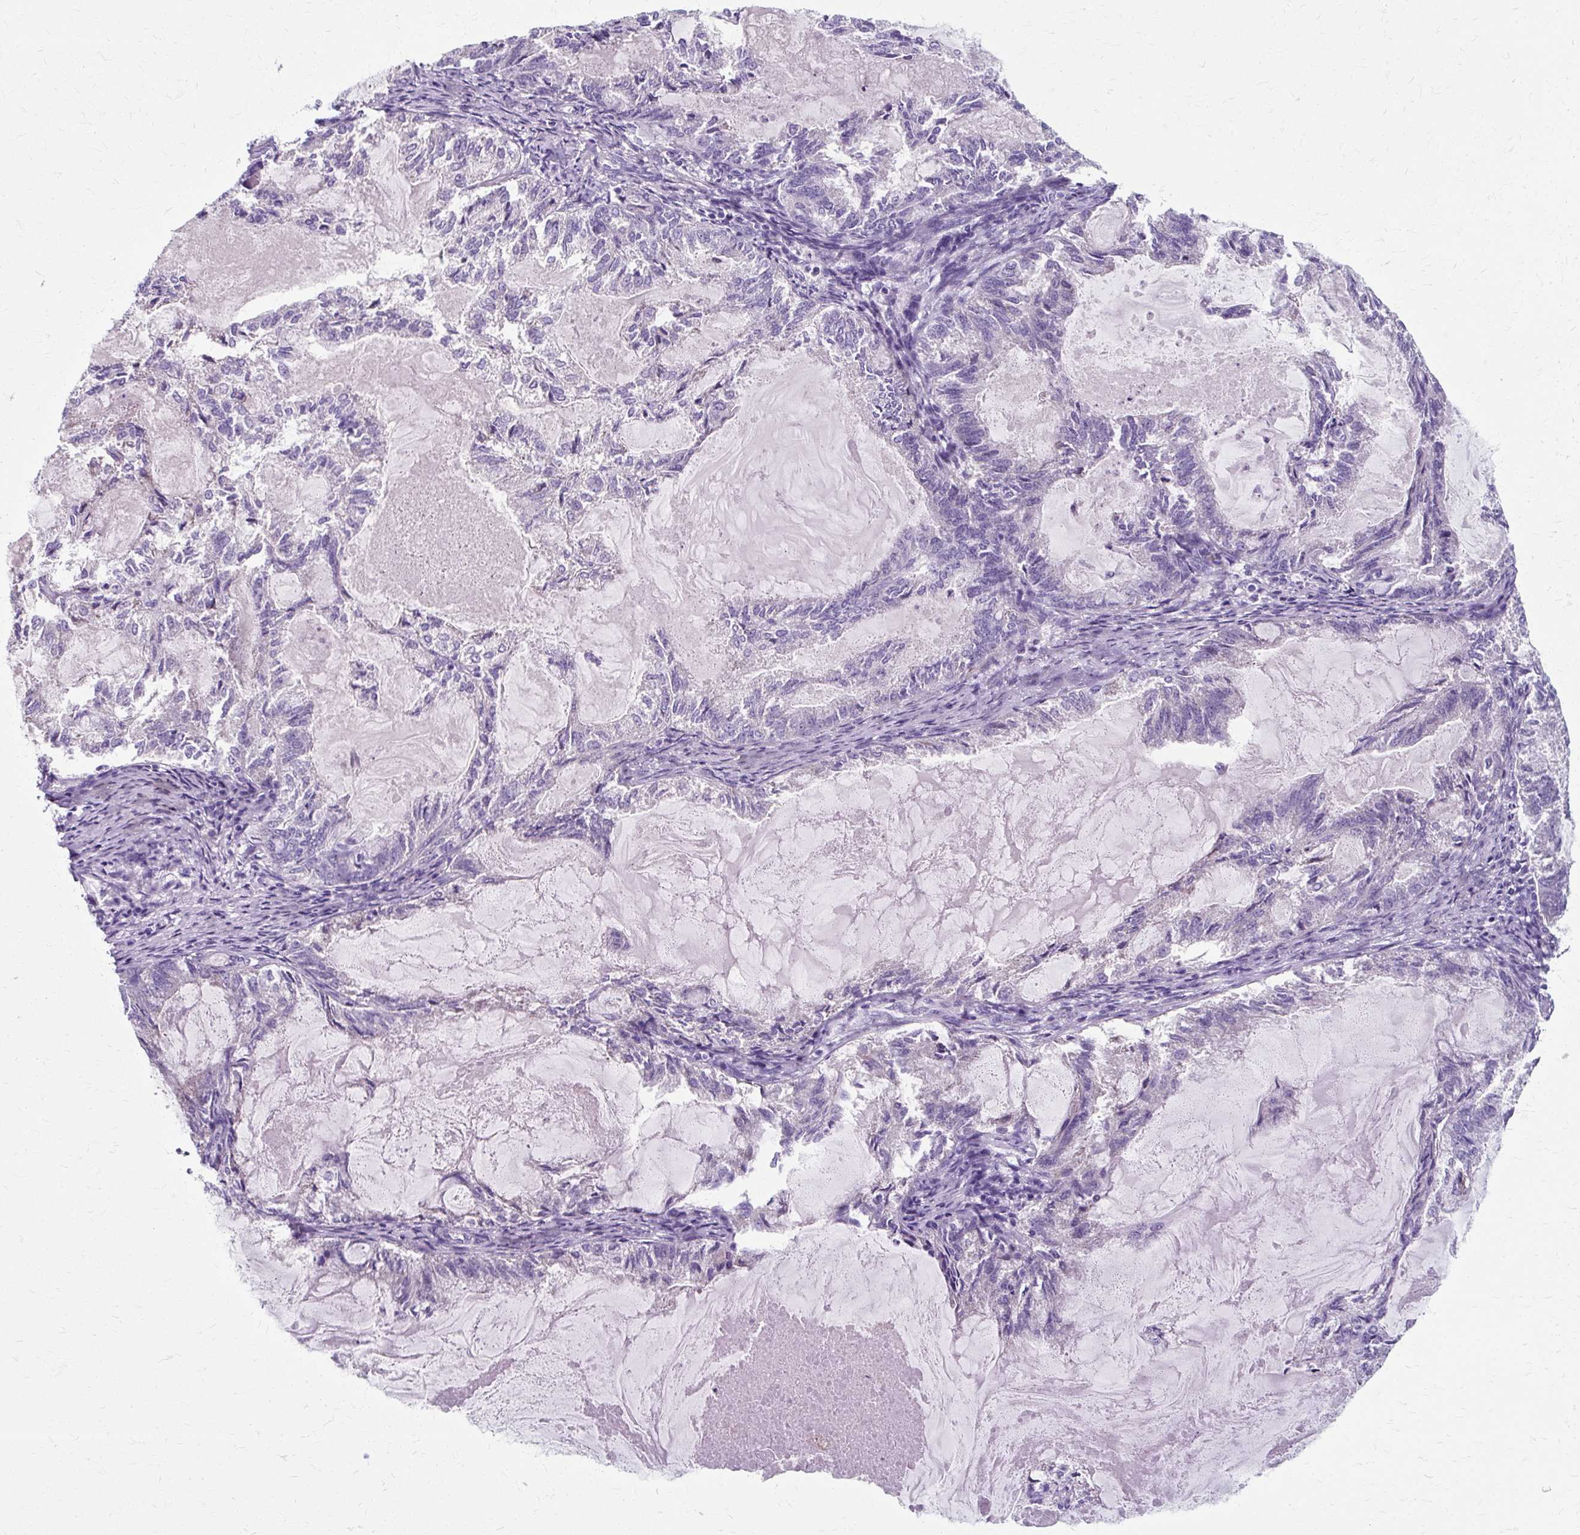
{"staining": {"intensity": "negative", "quantity": "none", "location": "none"}, "tissue": "endometrial cancer", "cell_type": "Tumor cells", "image_type": "cancer", "snomed": [{"axis": "morphology", "description": "Adenocarcinoma, NOS"}, {"axis": "topography", "description": "Endometrium"}], "caption": "High power microscopy image of an IHC histopathology image of adenocarcinoma (endometrial), revealing no significant expression in tumor cells. The staining was performed using DAB to visualize the protein expression in brown, while the nuclei were stained in blue with hematoxylin (Magnification: 20x).", "gene": "ZNF555", "patient": {"sex": "female", "age": 86}}